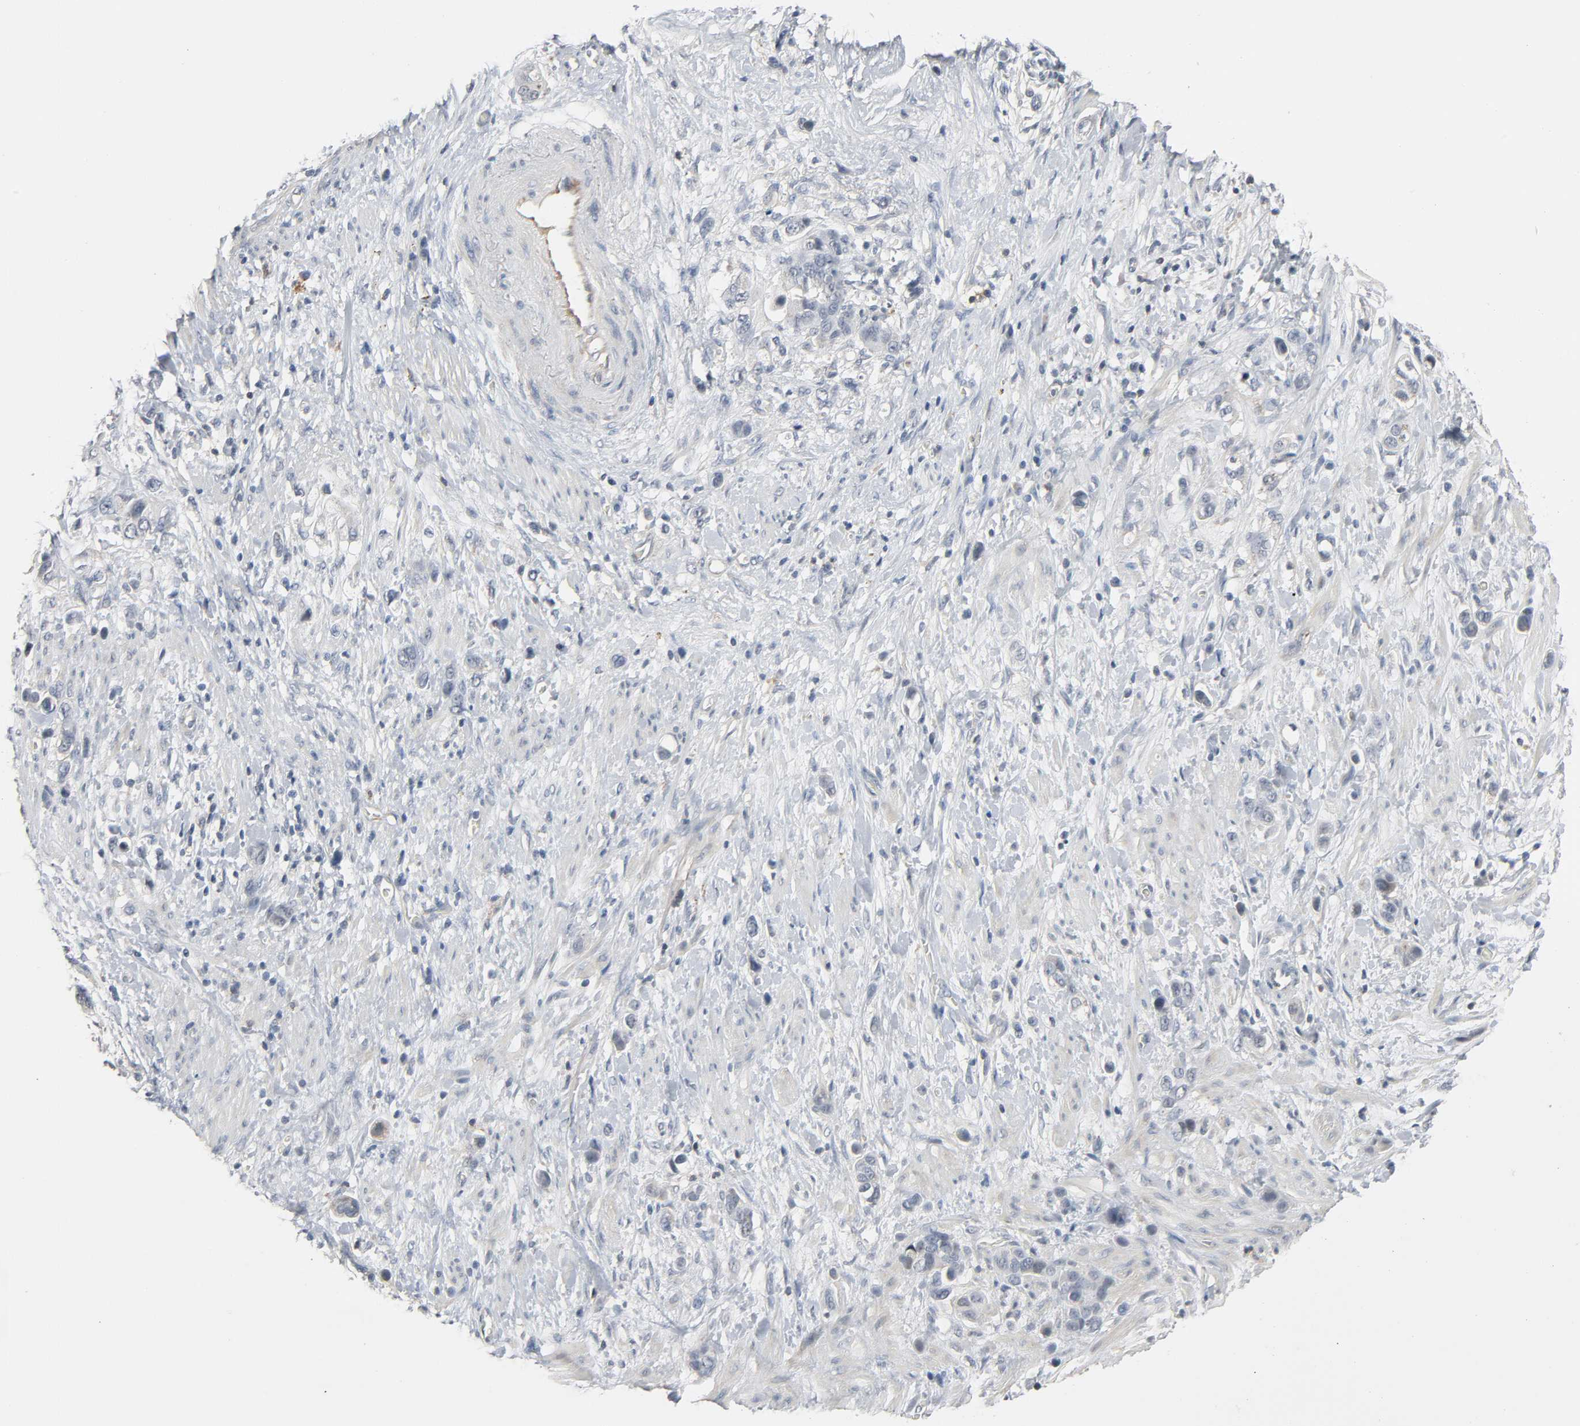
{"staining": {"intensity": "negative", "quantity": "none", "location": "none"}, "tissue": "stomach cancer", "cell_type": "Tumor cells", "image_type": "cancer", "snomed": [{"axis": "morphology", "description": "Adenocarcinoma, NOS"}, {"axis": "topography", "description": "Stomach, lower"}], "caption": "An image of human adenocarcinoma (stomach) is negative for staining in tumor cells. (DAB immunohistochemistry (IHC), high magnification).", "gene": "CD4", "patient": {"sex": "female", "age": 93}}